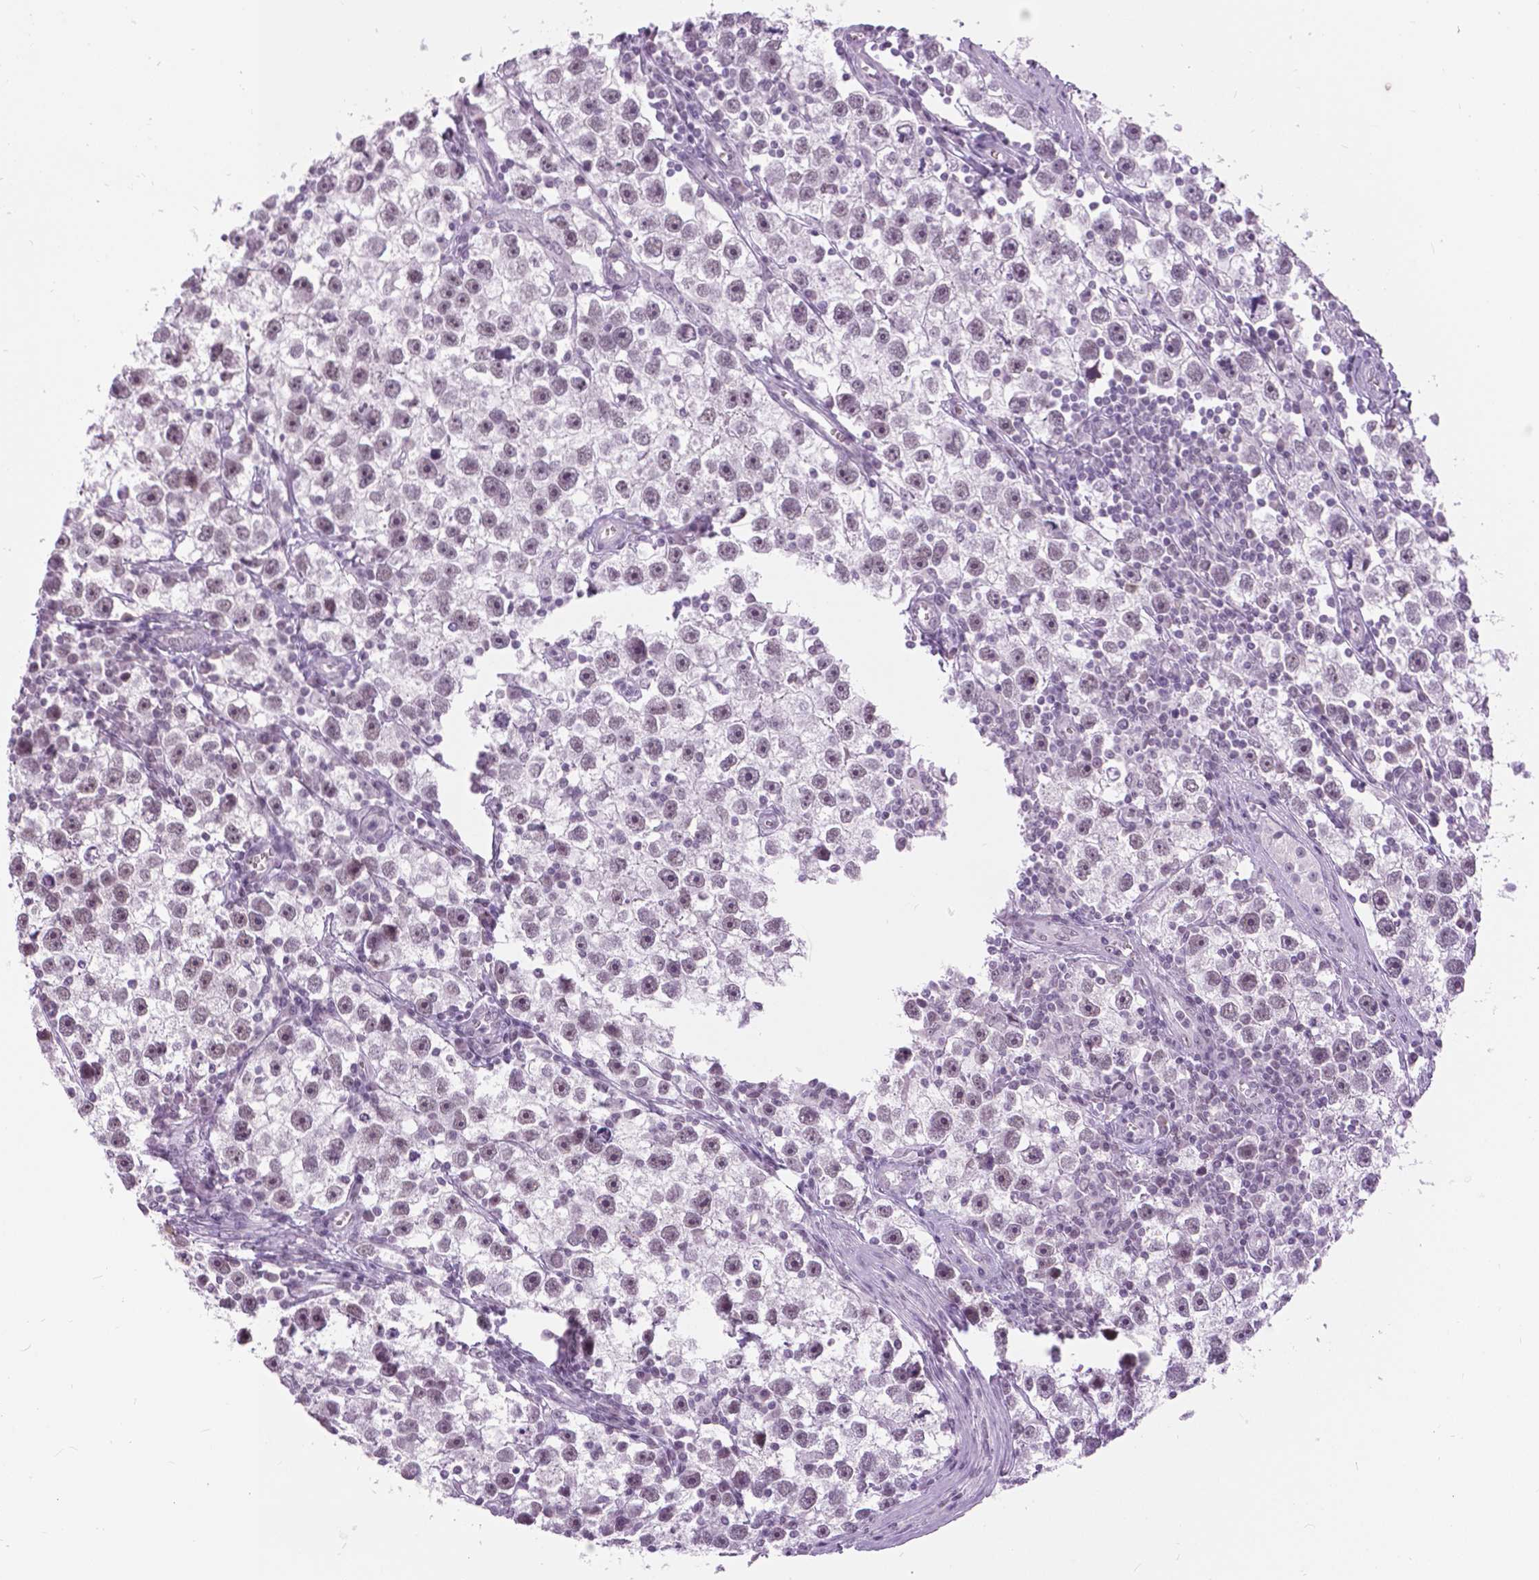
{"staining": {"intensity": "weak", "quantity": "25%-75%", "location": "nuclear"}, "tissue": "testis cancer", "cell_type": "Tumor cells", "image_type": "cancer", "snomed": [{"axis": "morphology", "description": "Seminoma, NOS"}, {"axis": "topography", "description": "Testis"}], "caption": "Tumor cells display weak nuclear positivity in about 25%-75% of cells in seminoma (testis).", "gene": "MYOM1", "patient": {"sex": "male", "age": 30}}